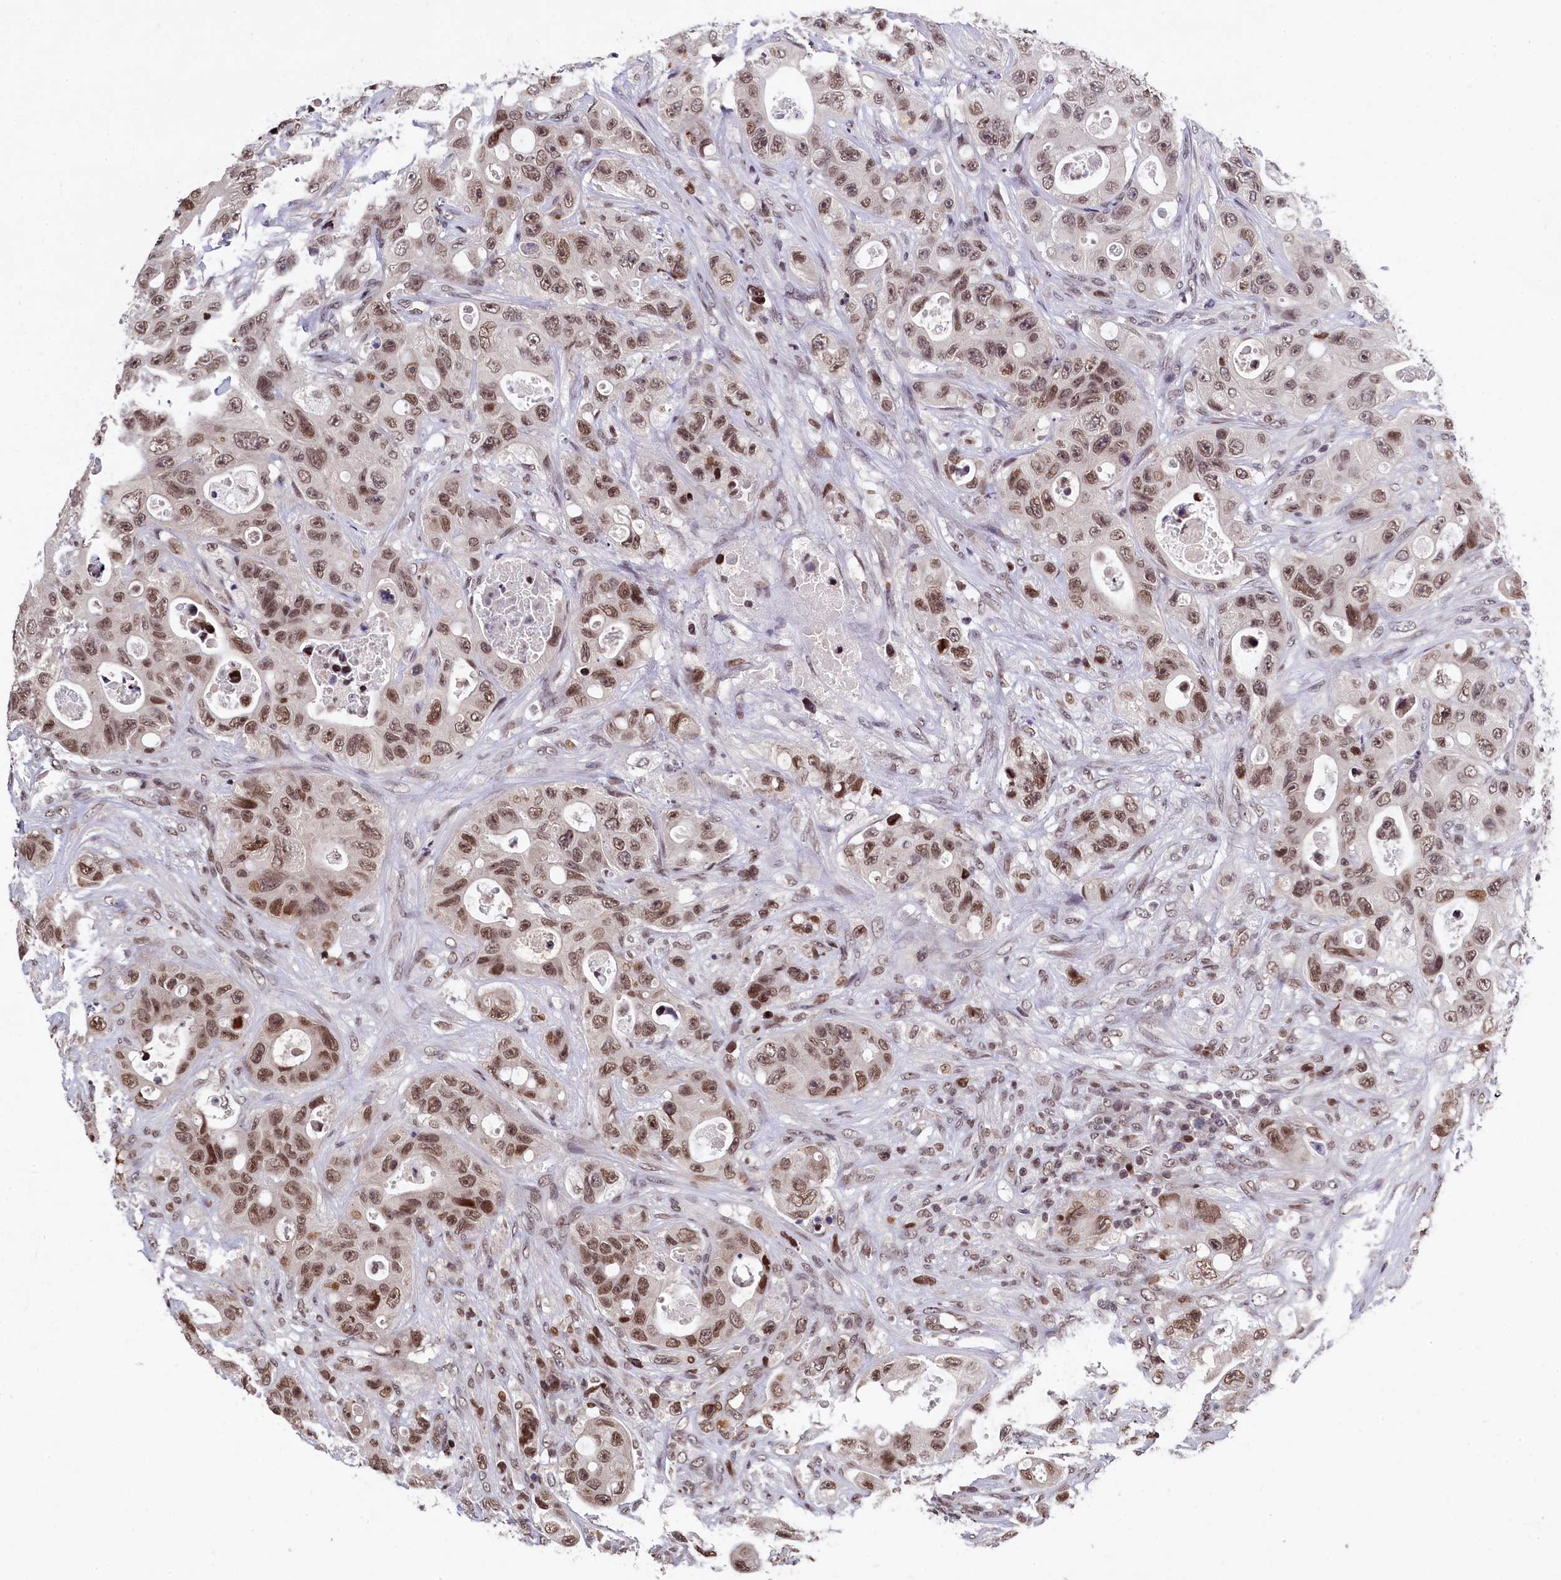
{"staining": {"intensity": "moderate", "quantity": ">75%", "location": "nuclear"}, "tissue": "colorectal cancer", "cell_type": "Tumor cells", "image_type": "cancer", "snomed": [{"axis": "morphology", "description": "Adenocarcinoma, NOS"}, {"axis": "topography", "description": "Colon"}], "caption": "Moderate nuclear protein staining is appreciated in approximately >75% of tumor cells in adenocarcinoma (colorectal).", "gene": "FAM217B", "patient": {"sex": "female", "age": 46}}